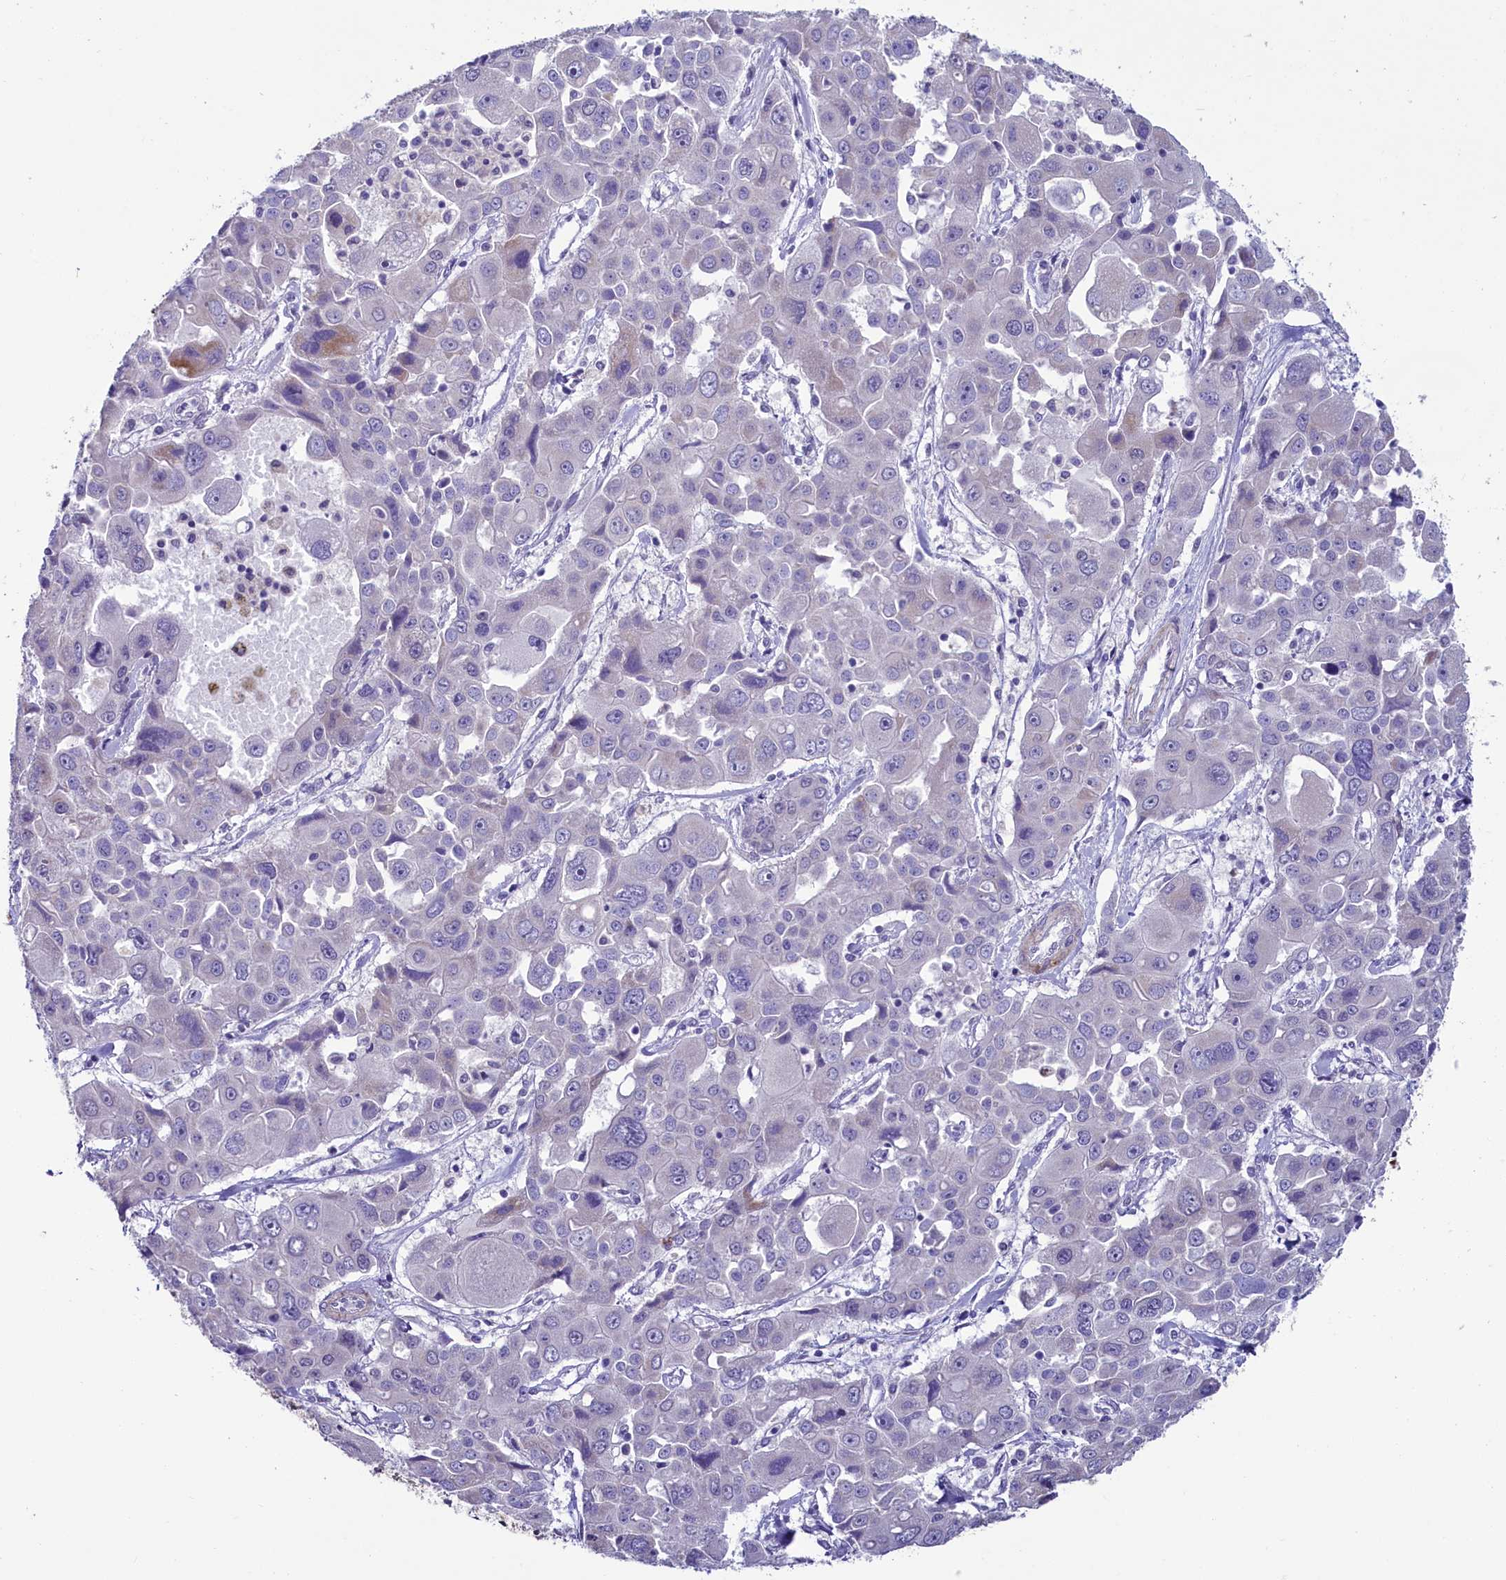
{"staining": {"intensity": "negative", "quantity": "none", "location": "none"}, "tissue": "liver cancer", "cell_type": "Tumor cells", "image_type": "cancer", "snomed": [{"axis": "morphology", "description": "Cholangiocarcinoma"}, {"axis": "topography", "description": "Liver"}], "caption": "There is no significant staining in tumor cells of cholangiocarcinoma (liver).", "gene": "SCD5", "patient": {"sex": "male", "age": 67}}